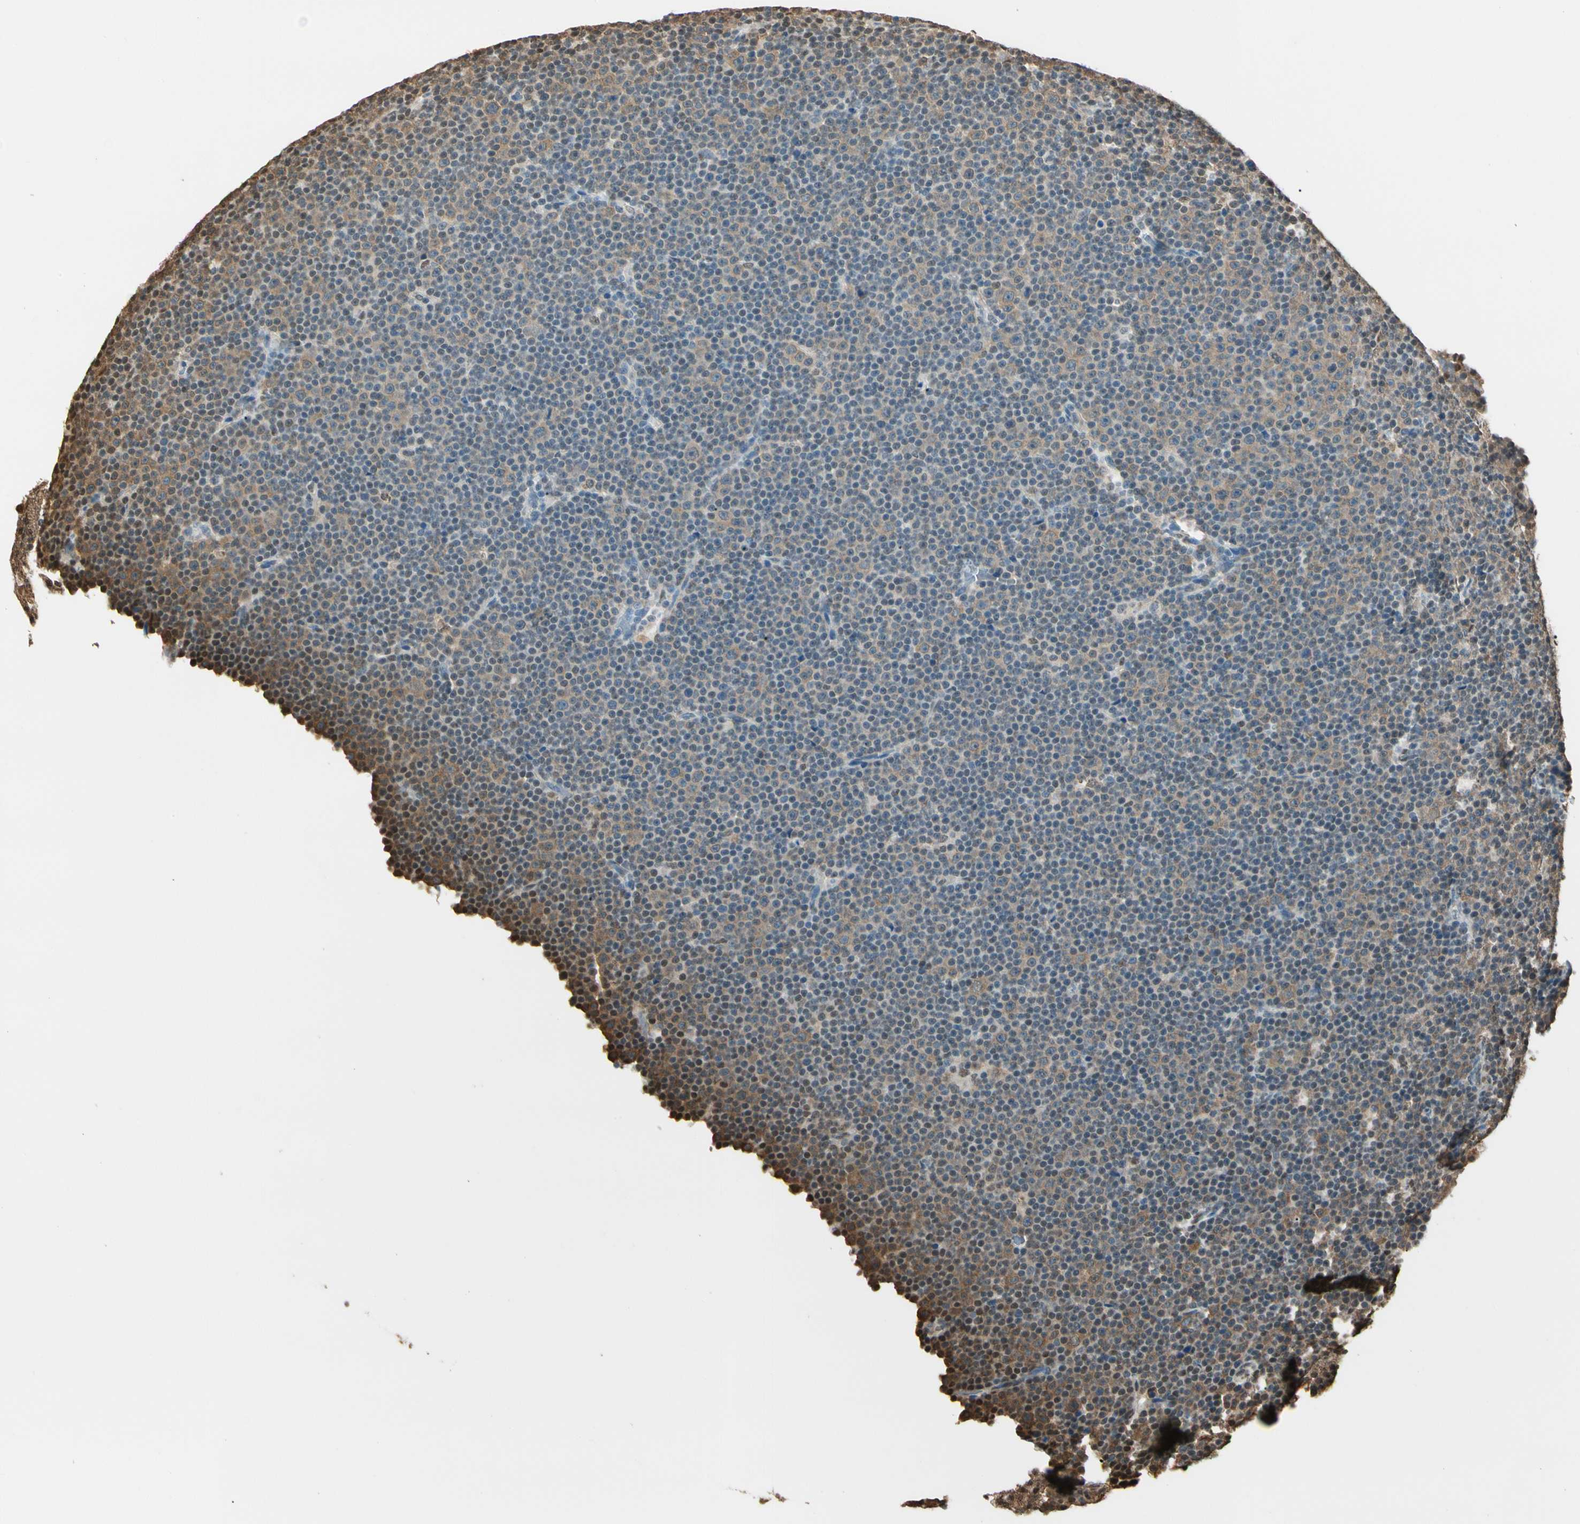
{"staining": {"intensity": "weak", "quantity": "25%-75%", "location": "cytoplasmic/membranous"}, "tissue": "lymphoma", "cell_type": "Tumor cells", "image_type": "cancer", "snomed": [{"axis": "morphology", "description": "Malignant lymphoma, non-Hodgkin's type, Low grade"}, {"axis": "topography", "description": "Lymph node"}], "caption": "Malignant lymphoma, non-Hodgkin's type (low-grade) stained with IHC reveals weak cytoplasmic/membranous expression in about 25%-75% of tumor cells.", "gene": "PNCK", "patient": {"sex": "female", "age": 67}}